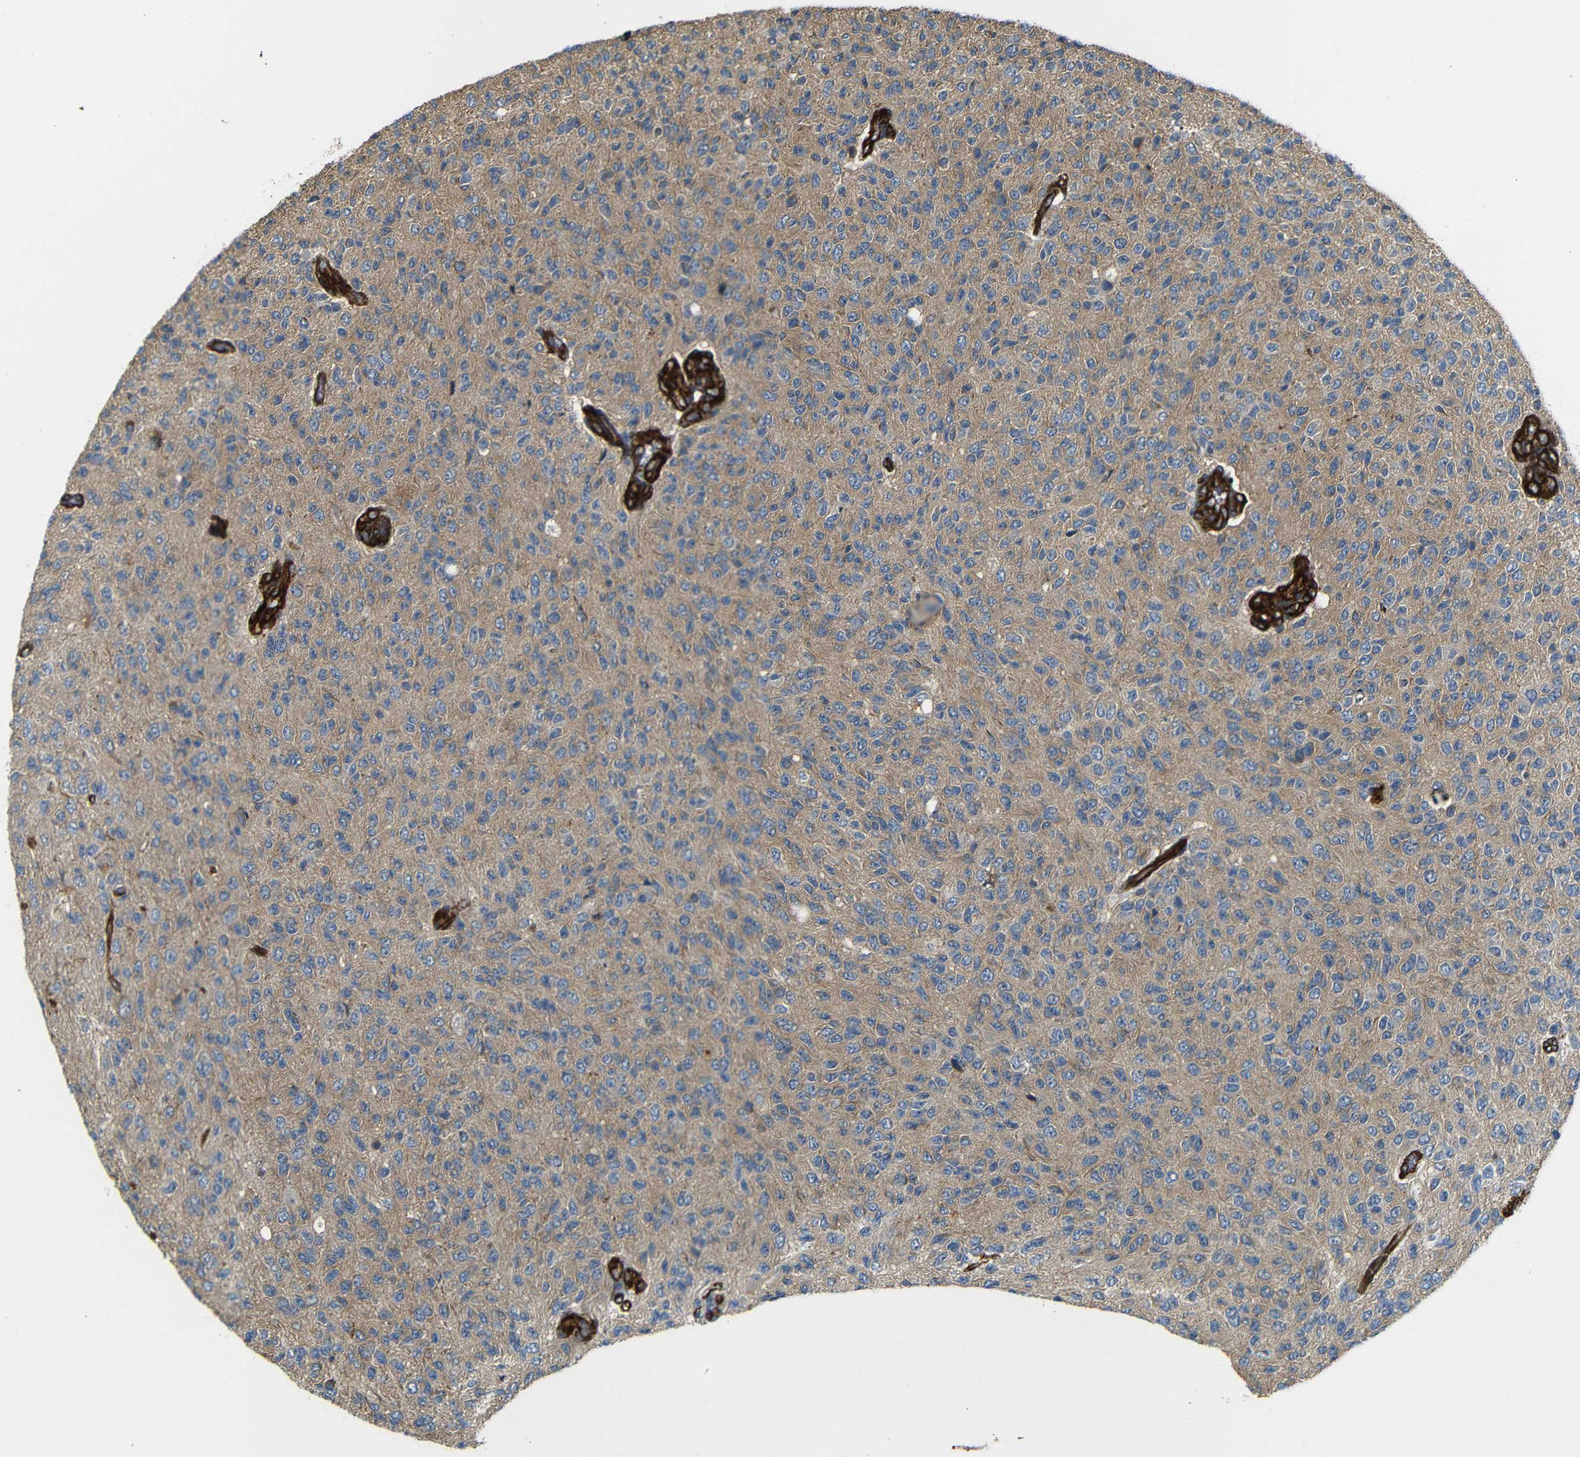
{"staining": {"intensity": "weak", "quantity": ">75%", "location": "cytoplasmic/membranous"}, "tissue": "glioma", "cell_type": "Tumor cells", "image_type": "cancer", "snomed": [{"axis": "morphology", "description": "Glioma, malignant, High grade"}, {"axis": "topography", "description": "pancreas cauda"}], "caption": "Glioma stained with DAB (3,3'-diaminobenzidine) immunohistochemistry exhibits low levels of weak cytoplasmic/membranous positivity in about >75% of tumor cells.", "gene": "RELL1", "patient": {"sex": "male", "age": 60}}